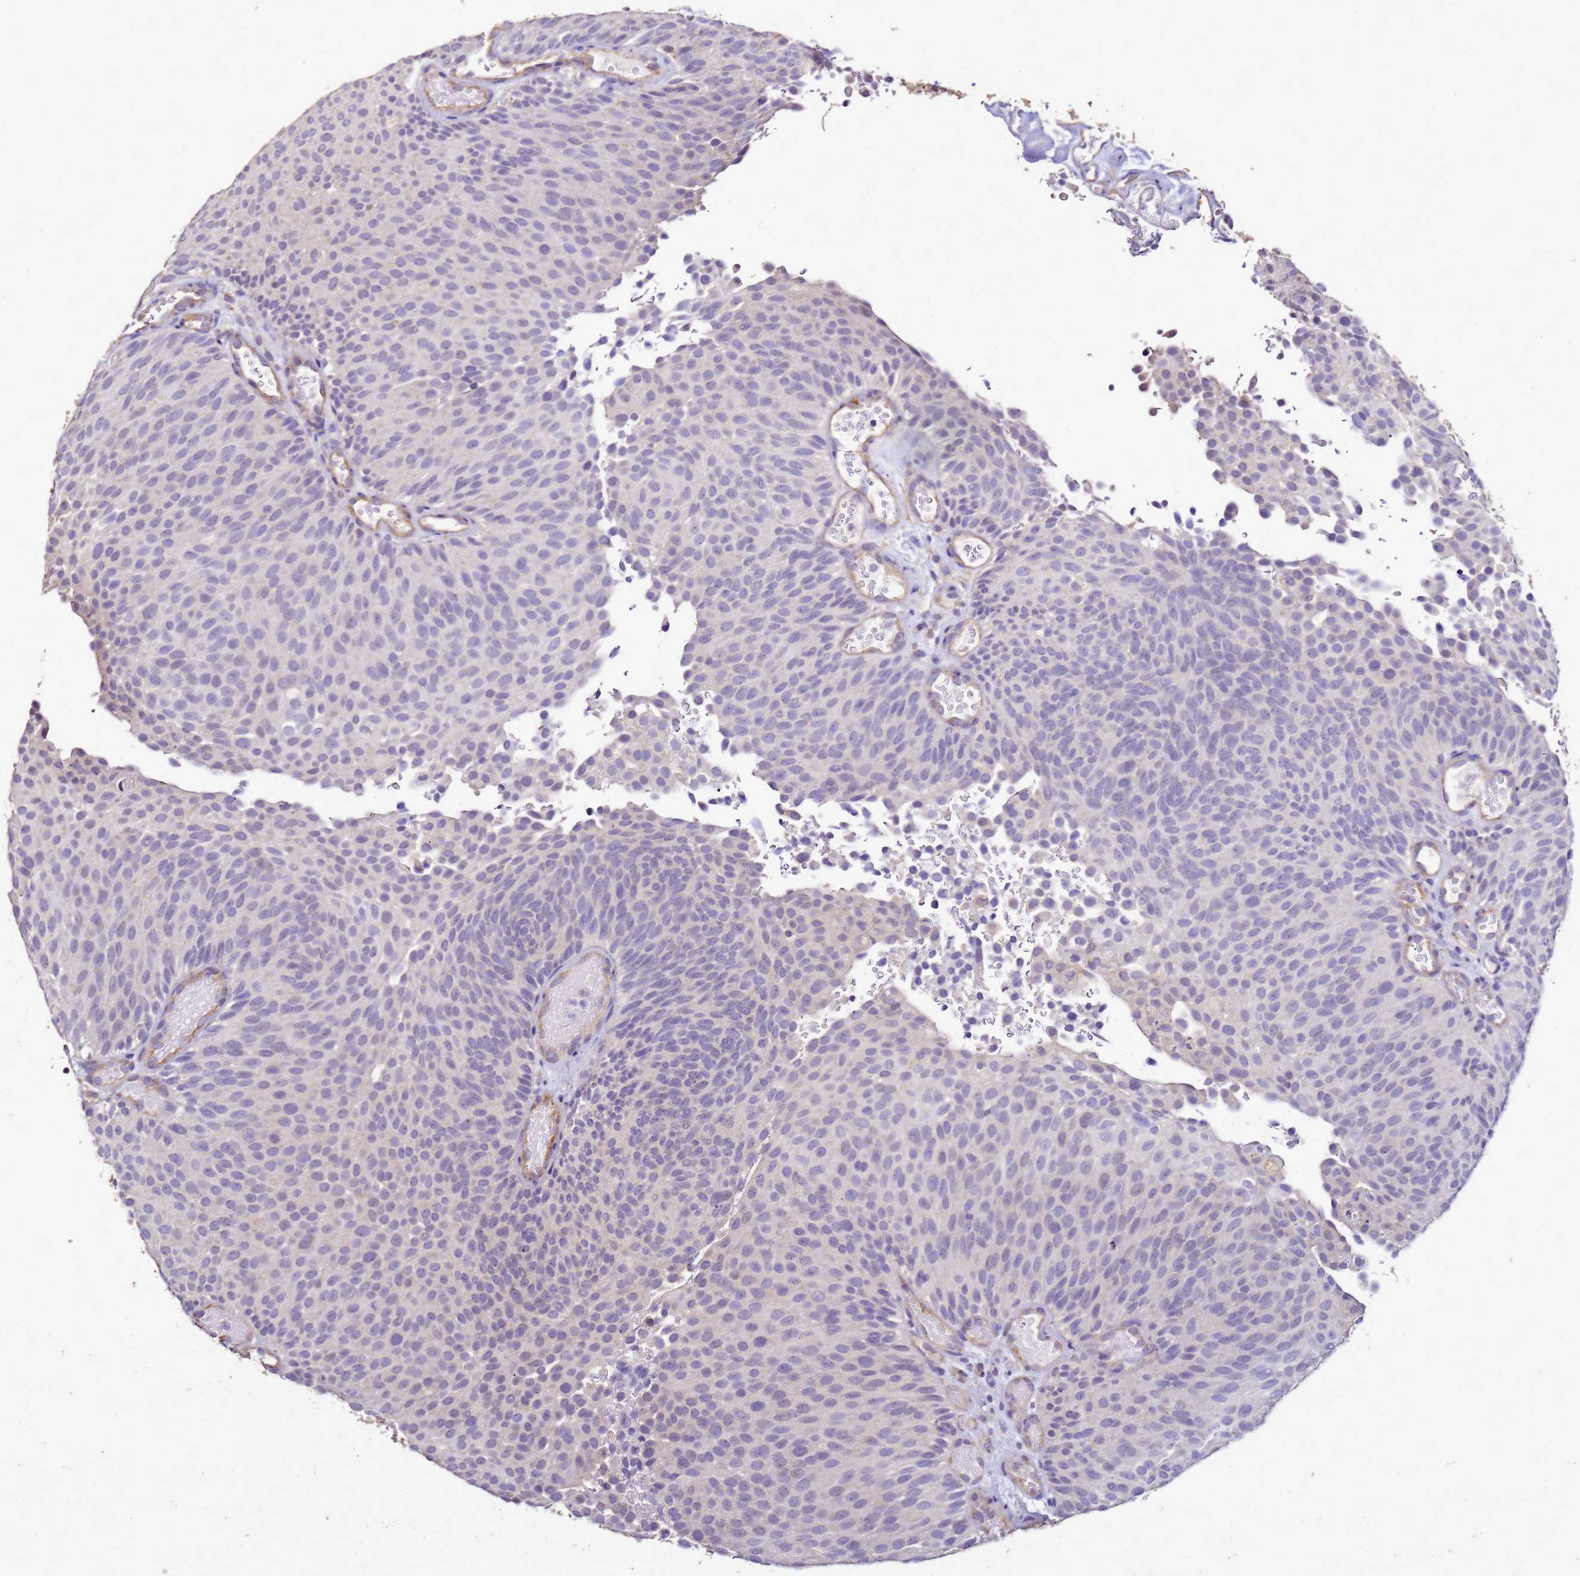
{"staining": {"intensity": "weak", "quantity": "<25%", "location": "nuclear"}, "tissue": "urothelial cancer", "cell_type": "Tumor cells", "image_type": "cancer", "snomed": [{"axis": "morphology", "description": "Urothelial carcinoma, Low grade"}, {"axis": "topography", "description": "Urinary bladder"}], "caption": "Immunohistochemistry histopathology image of neoplastic tissue: urothelial carcinoma (low-grade) stained with DAB demonstrates no significant protein staining in tumor cells. The staining is performed using DAB brown chromogen with nuclei counter-stained in using hematoxylin.", "gene": "ENOPH1", "patient": {"sex": "male", "age": 78}}